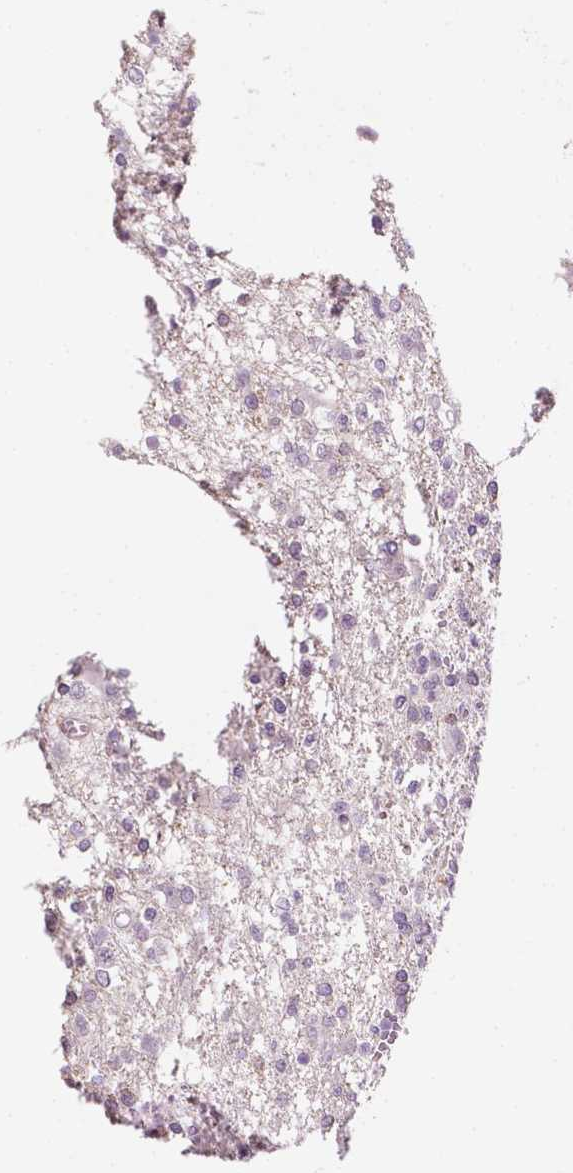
{"staining": {"intensity": "negative", "quantity": "none", "location": "none"}, "tissue": "glioma", "cell_type": "Tumor cells", "image_type": "cancer", "snomed": [{"axis": "morphology", "description": "Glioma, malignant, Low grade"}, {"axis": "topography", "description": "Brain"}], "caption": "An immunohistochemistry micrograph of glioma is shown. There is no staining in tumor cells of glioma.", "gene": "DLG2", "patient": {"sex": "male", "age": 64}}